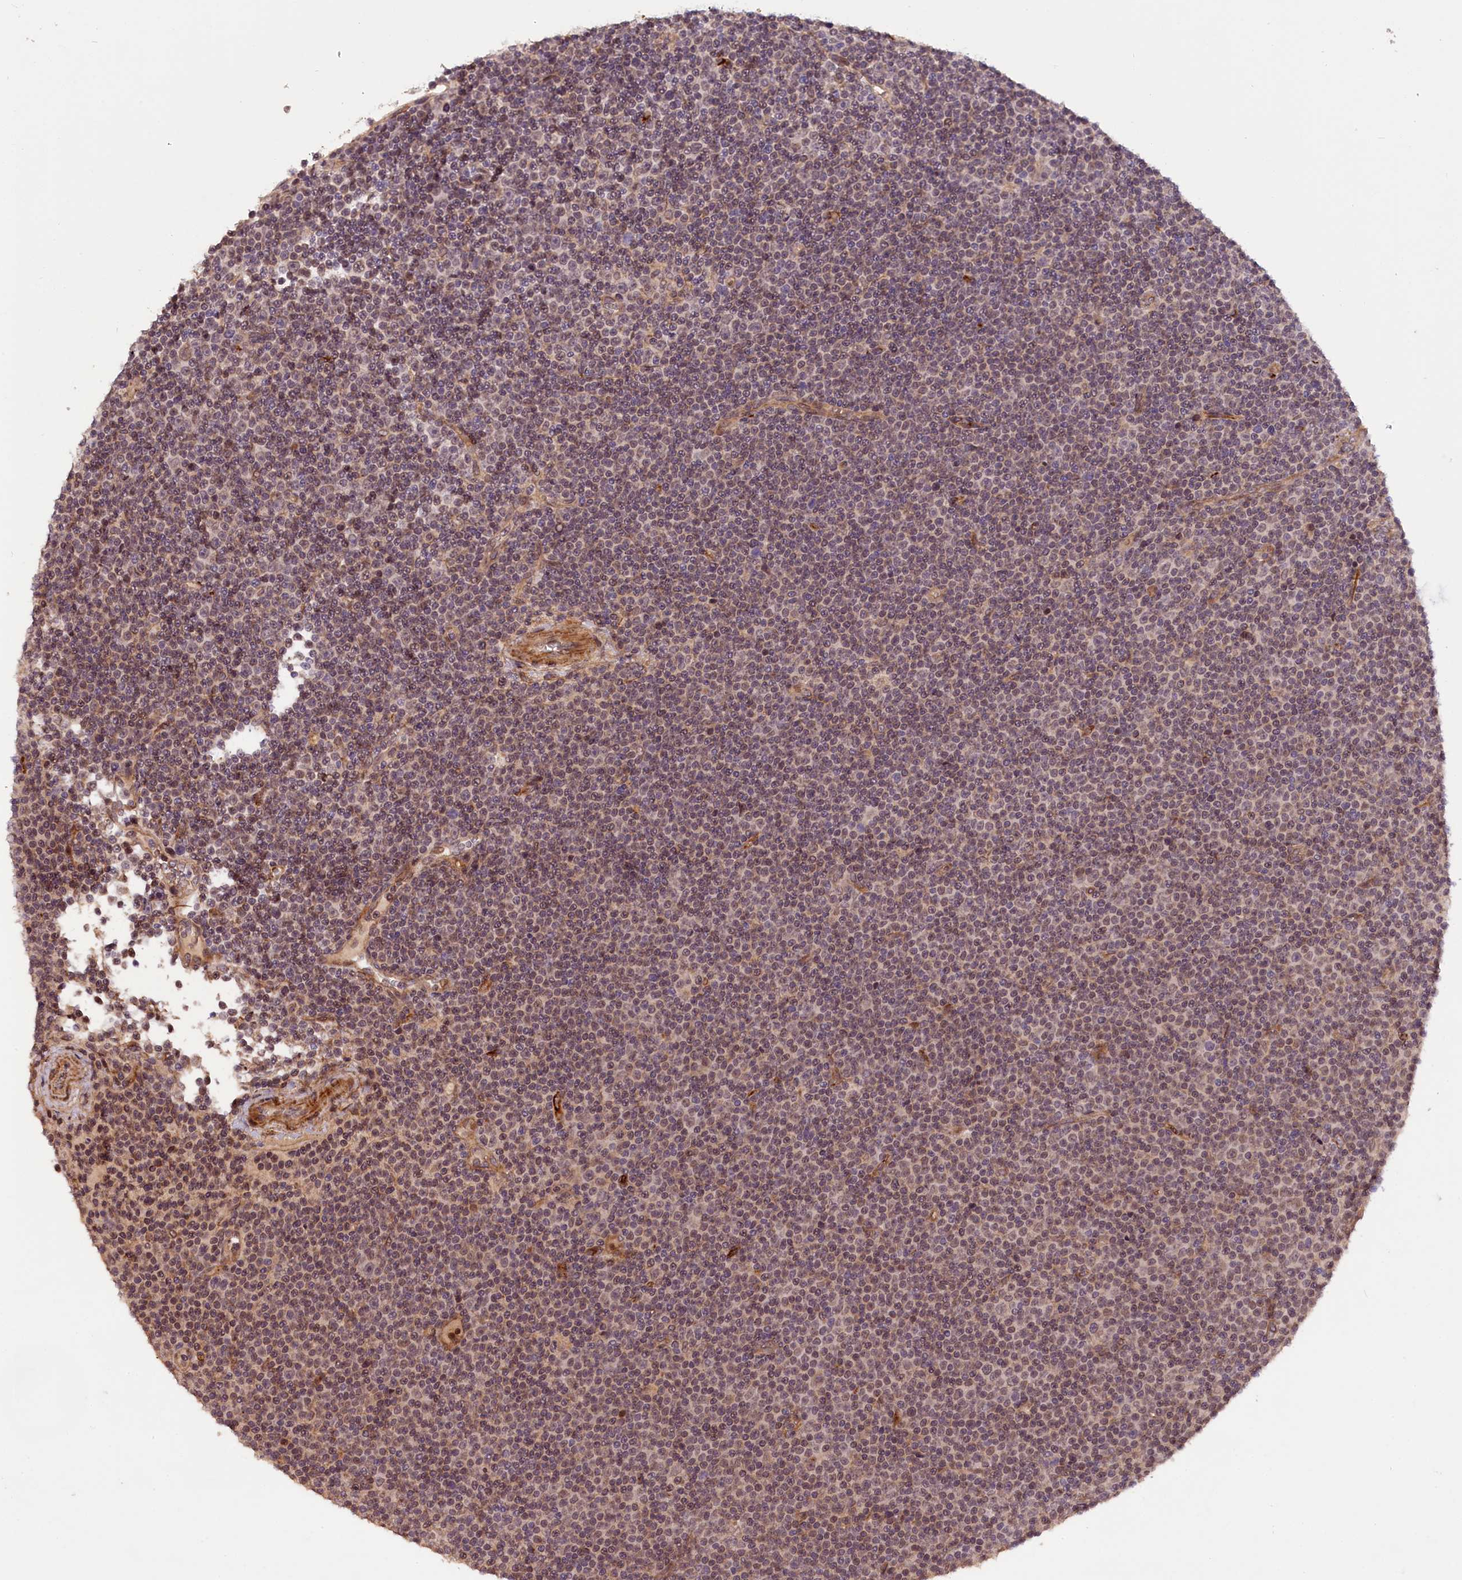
{"staining": {"intensity": "moderate", "quantity": "25%-75%", "location": "nuclear"}, "tissue": "lymphoma", "cell_type": "Tumor cells", "image_type": "cancer", "snomed": [{"axis": "morphology", "description": "Malignant lymphoma, non-Hodgkin's type, Low grade"}, {"axis": "topography", "description": "Lymph node"}], "caption": "This histopathology image exhibits immunohistochemistry (IHC) staining of lymphoma, with medium moderate nuclear positivity in approximately 25%-75% of tumor cells.", "gene": "ZNF480", "patient": {"sex": "female", "age": 67}}